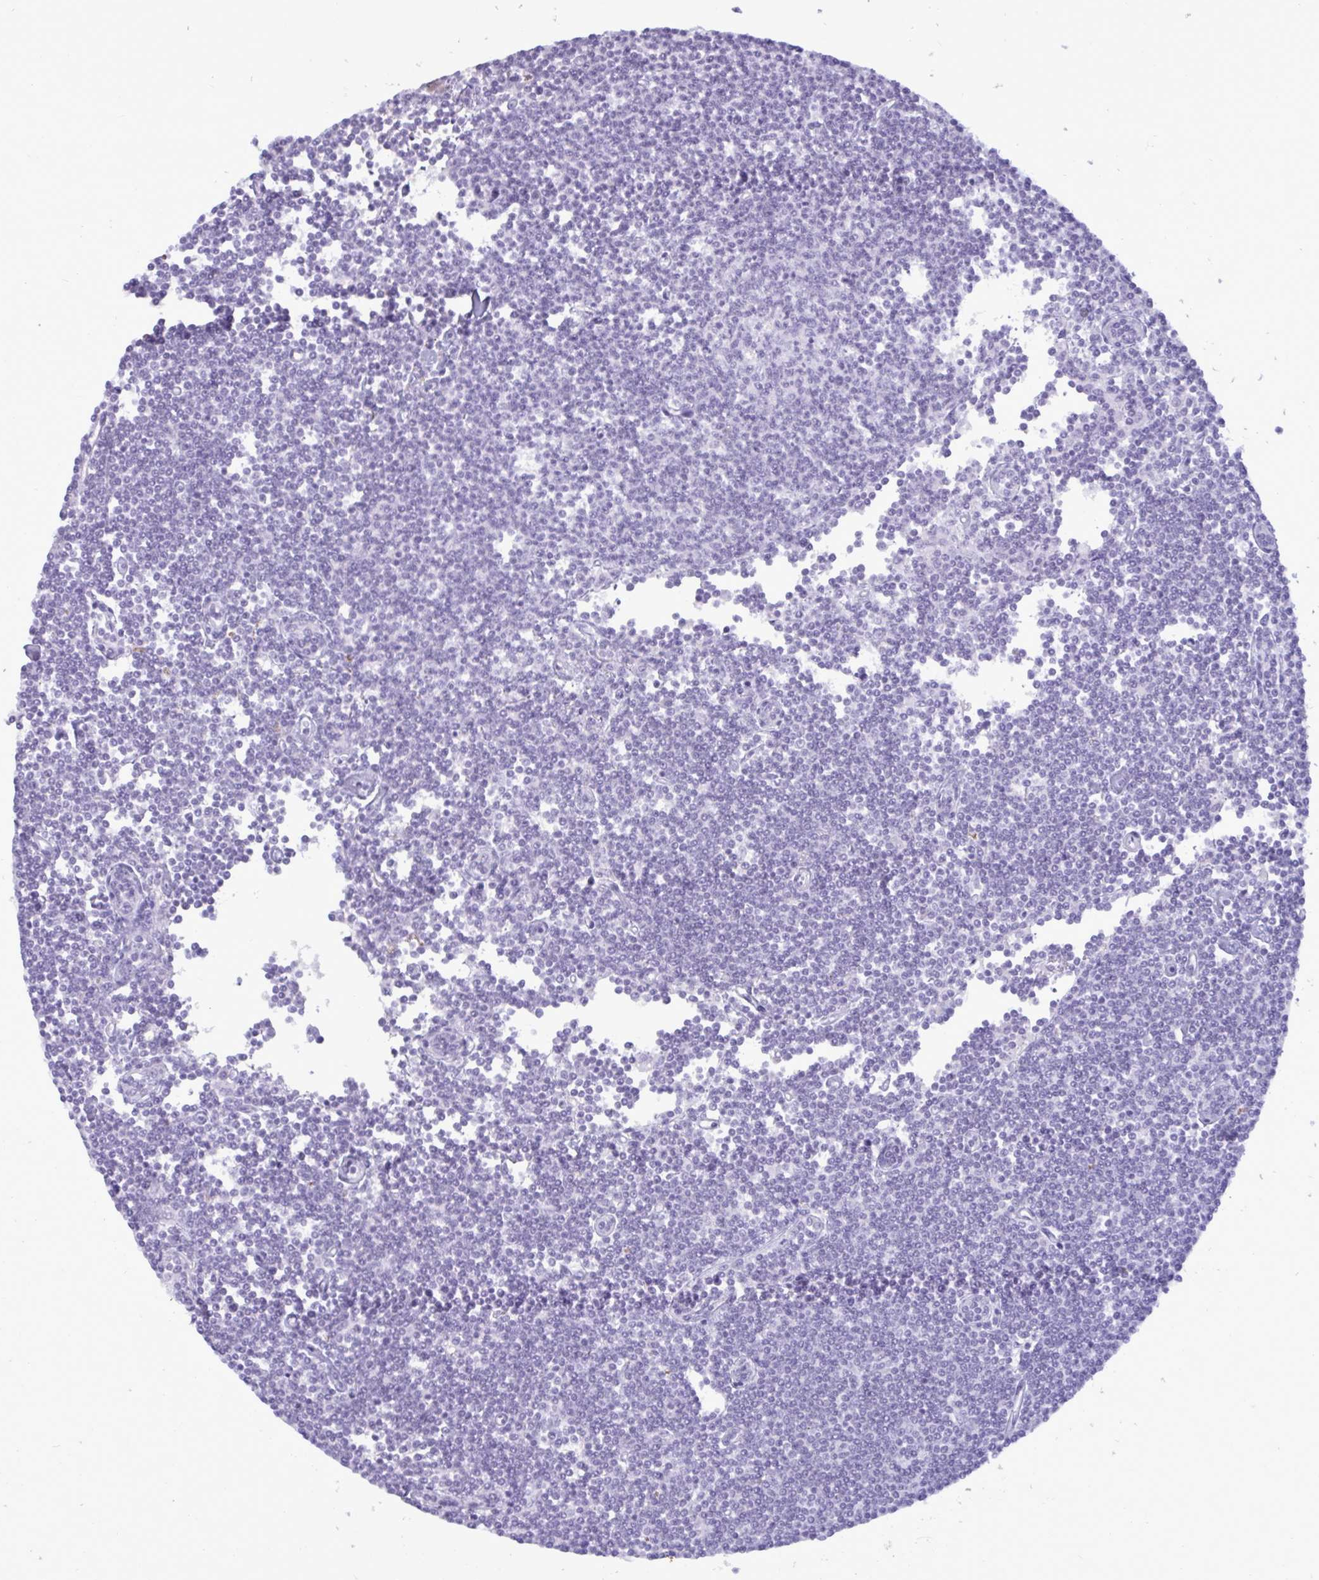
{"staining": {"intensity": "negative", "quantity": "none", "location": "none"}, "tissue": "lymphoma", "cell_type": "Tumor cells", "image_type": "cancer", "snomed": [{"axis": "morphology", "description": "Malignant lymphoma, non-Hodgkin's type, Low grade"}, {"axis": "topography", "description": "Lymph node"}], "caption": "Tumor cells are negative for protein expression in human low-grade malignant lymphoma, non-Hodgkin's type. Brightfield microscopy of IHC stained with DAB (brown) and hematoxylin (blue), captured at high magnification.", "gene": "BBS10", "patient": {"sex": "female", "age": 73}}